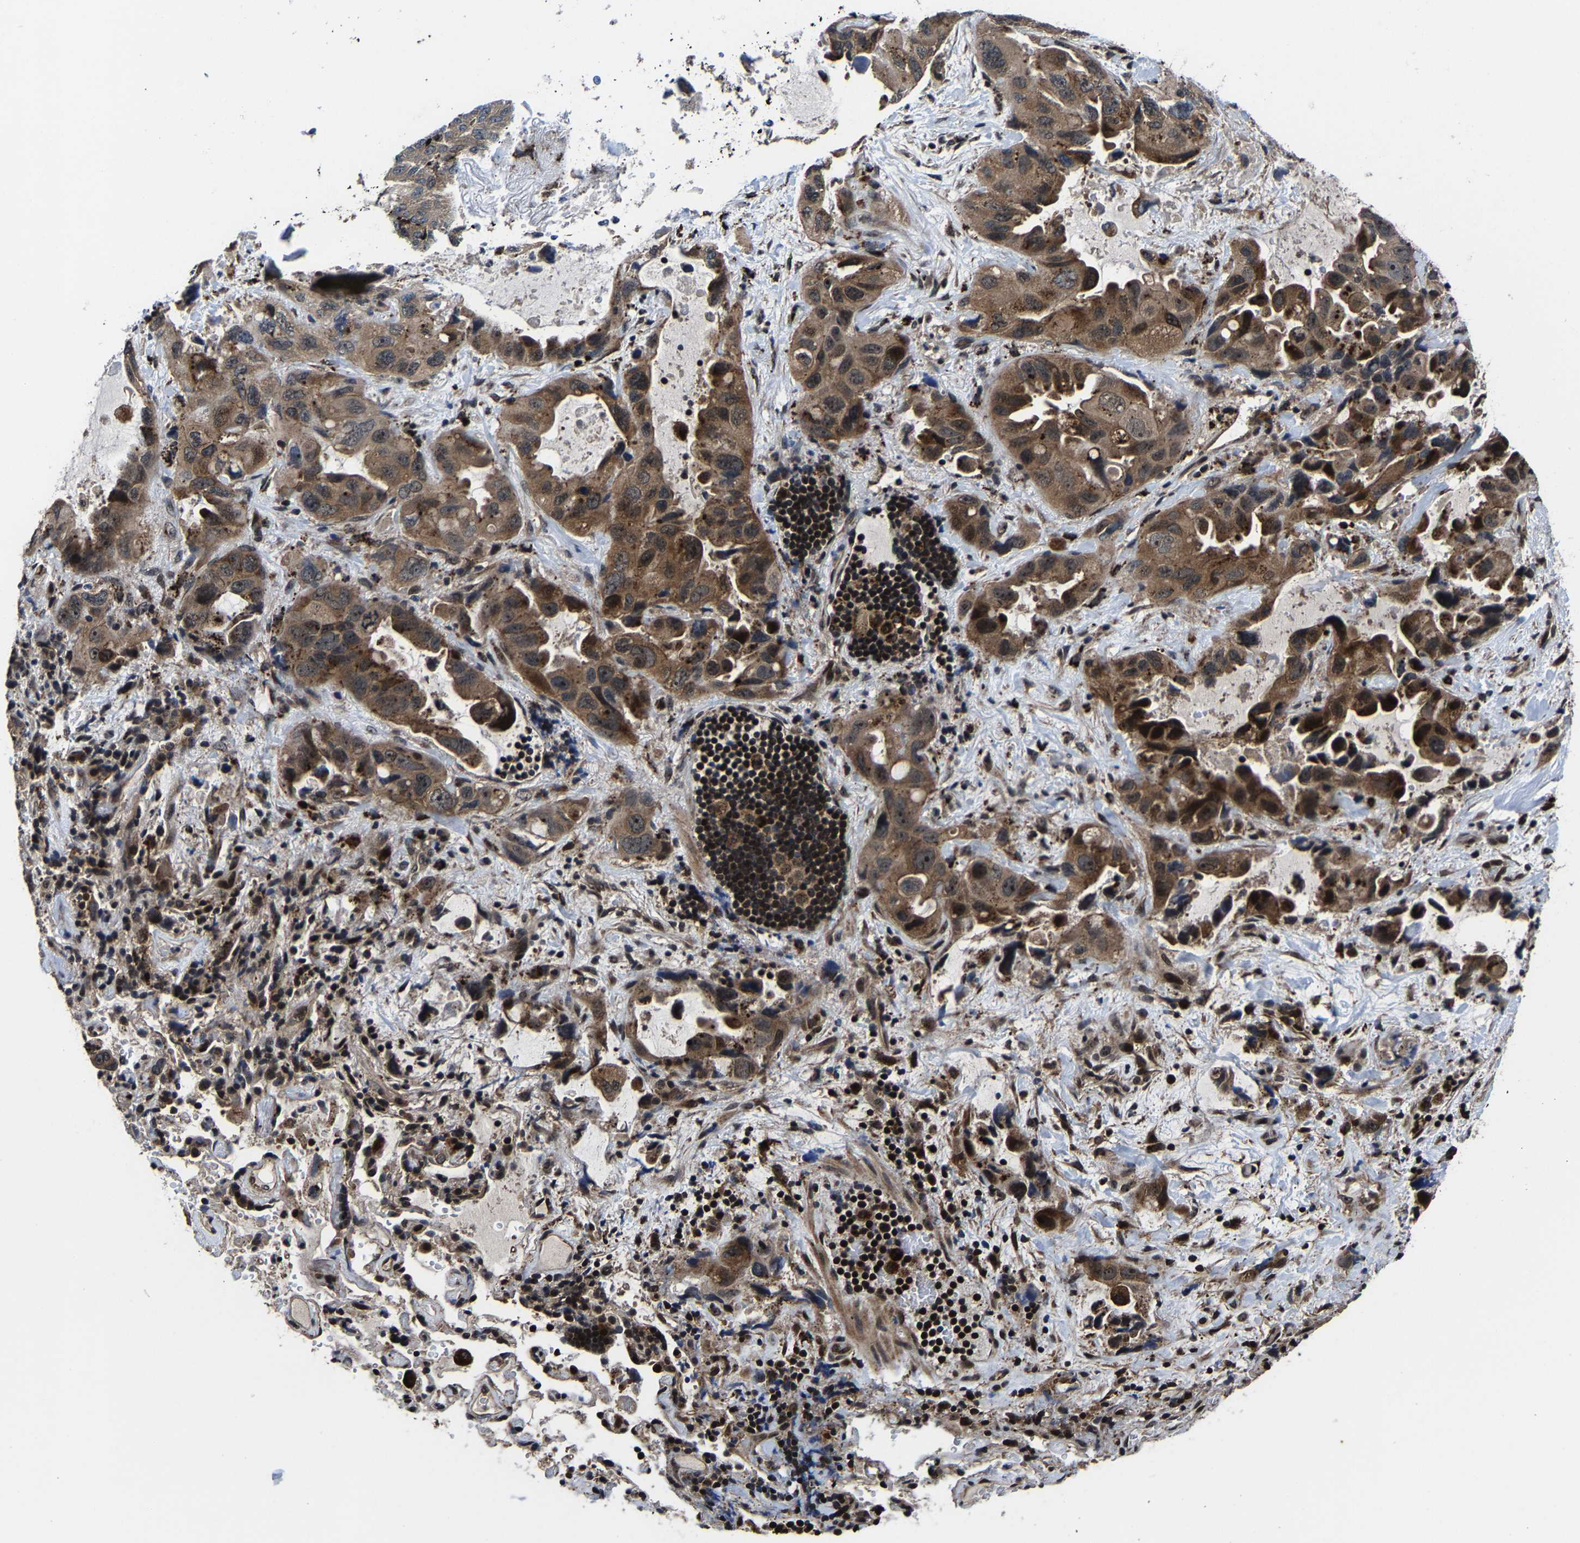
{"staining": {"intensity": "moderate", "quantity": ">75%", "location": "cytoplasmic/membranous"}, "tissue": "lung cancer", "cell_type": "Tumor cells", "image_type": "cancer", "snomed": [{"axis": "morphology", "description": "Squamous cell carcinoma, NOS"}, {"axis": "topography", "description": "Lung"}], "caption": "Human lung cancer stained for a protein (brown) reveals moderate cytoplasmic/membranous positive expression in approximately >75% of tumor cells.", "gene": "ZCCHC7", "patient": {"sex": "female", "age": 73}}